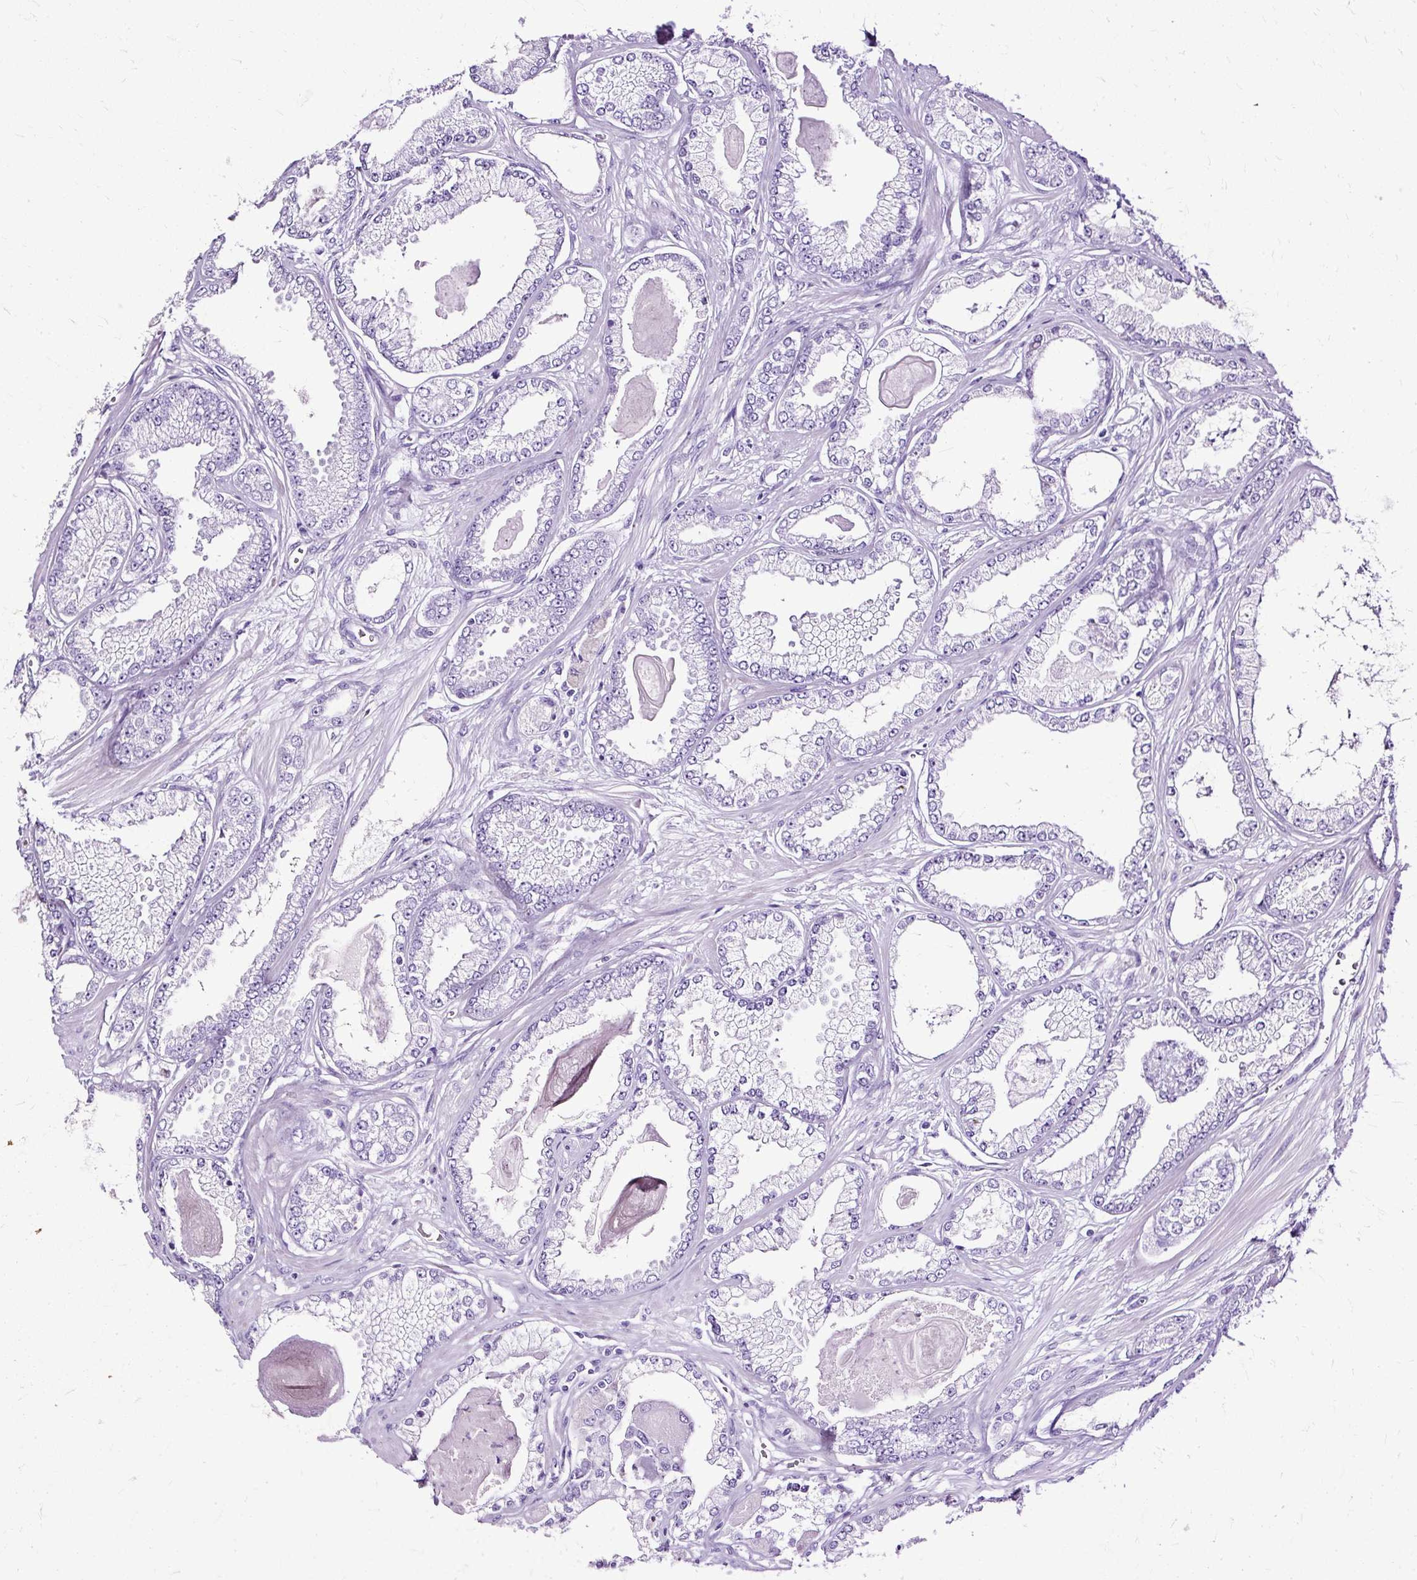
{"staining": {"intensity": "negative", "quantity": "none", "location": "none"}, "tissue": "prostate cancer", "cell_type": "Tumor cells", "image_type": "cancer", "snomed": [{"axis": "morphology", "description": "Adenocarcinoma, Low grade"}, {"axis": "topography", "description": "Prostate"}], "caption": "This is an immunohistochemistry image of prostate cancer. There is no positivity in tumor cells.", "gene": "SLC8A2", "patient": {"sex": "male", "age": 64}}